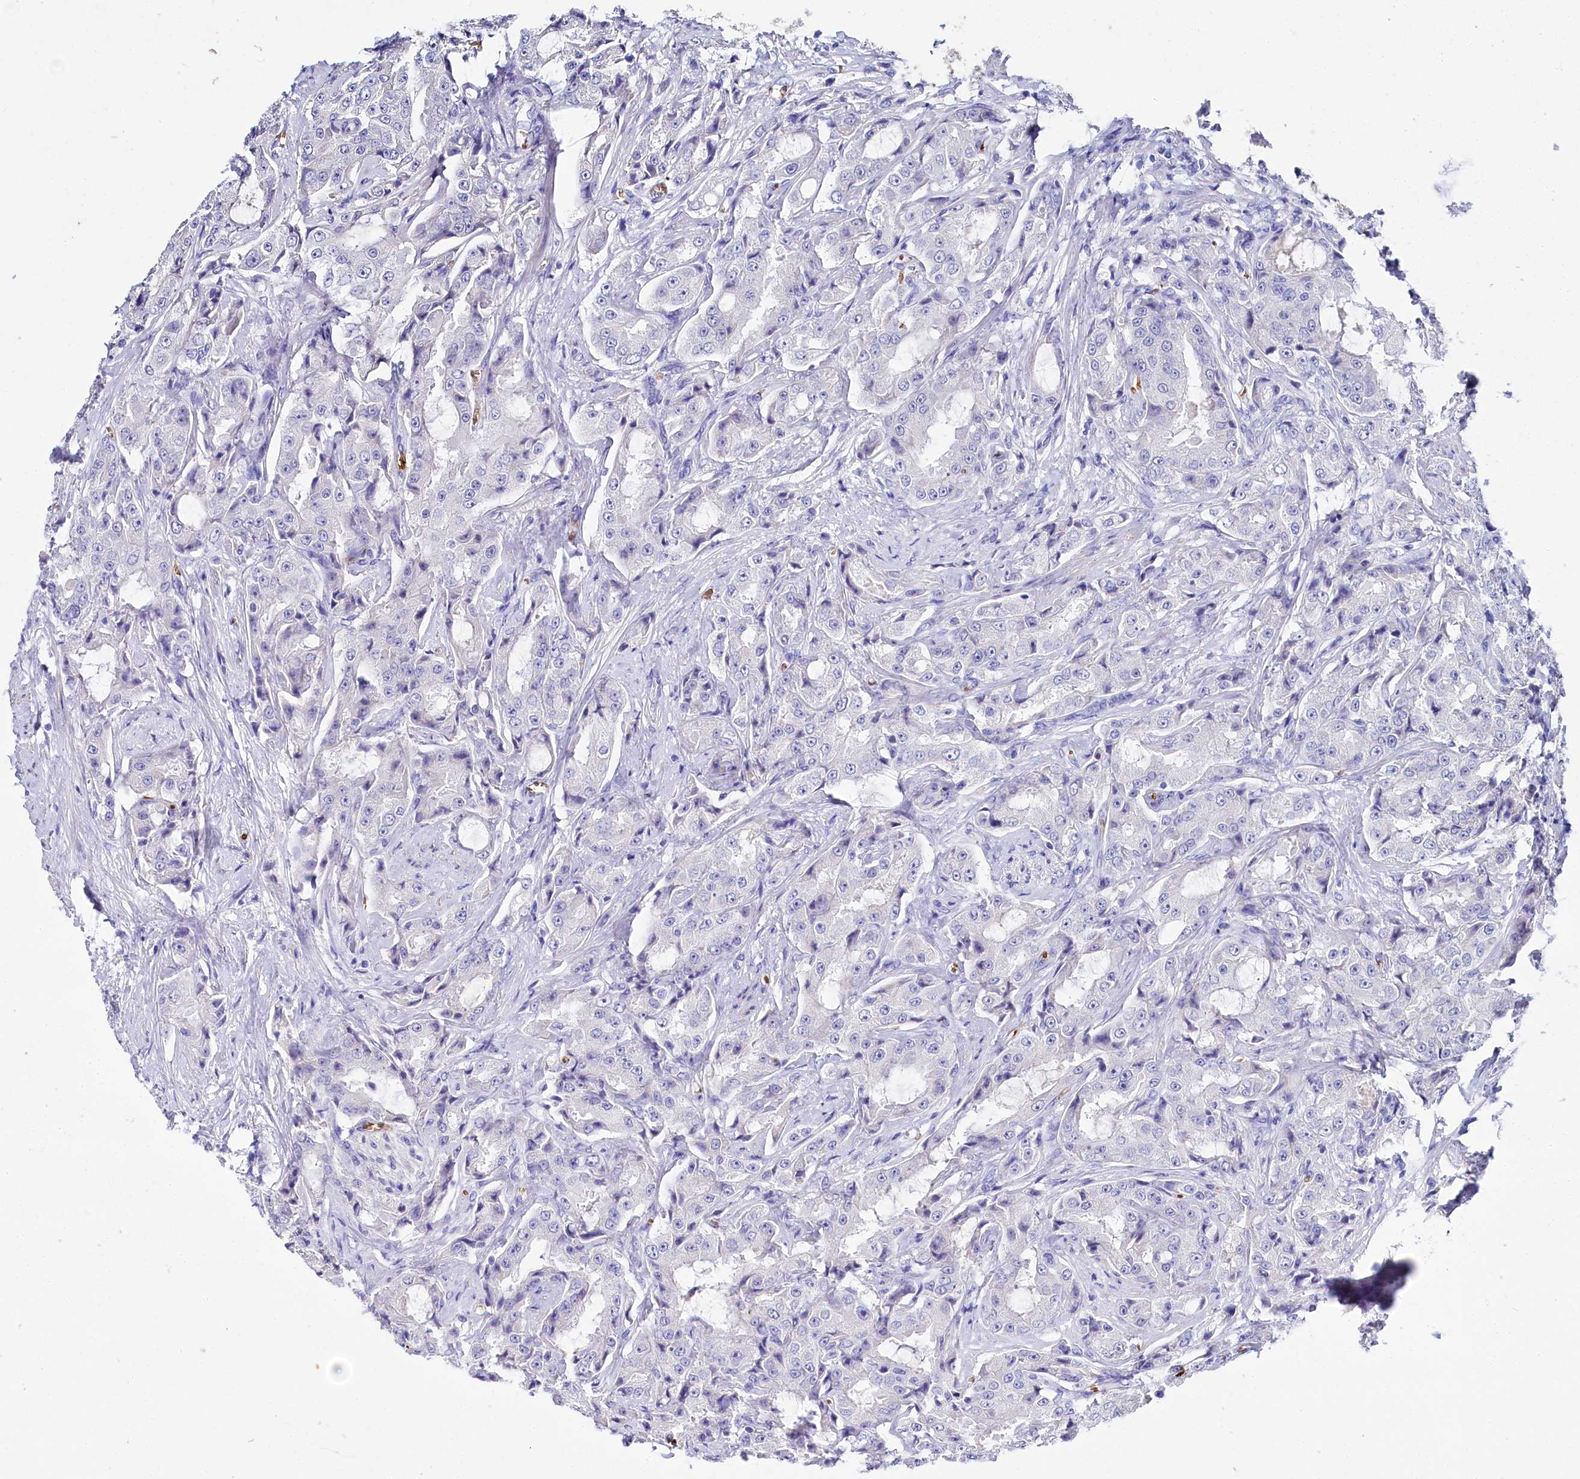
{"staining": {"intensity": "negative", "quantity": "none", "location": "none"}, "tissue": "prostate cancer", "cell_type": "Tumor cells", "image_type": "cancer", "snomed": [{"axis": "morphology", "description": "Adenocarcinoma, High grade"}, {"axis": "topography", "description": "Prostate"}], "caption": "A histopathology image of adenocarcinoma (high-grade) (prostate) stained for a protein displays no brown staining in tumor cells.", "gene": "RPUSD3", "patient": {"sex": "male", "age": 73}}